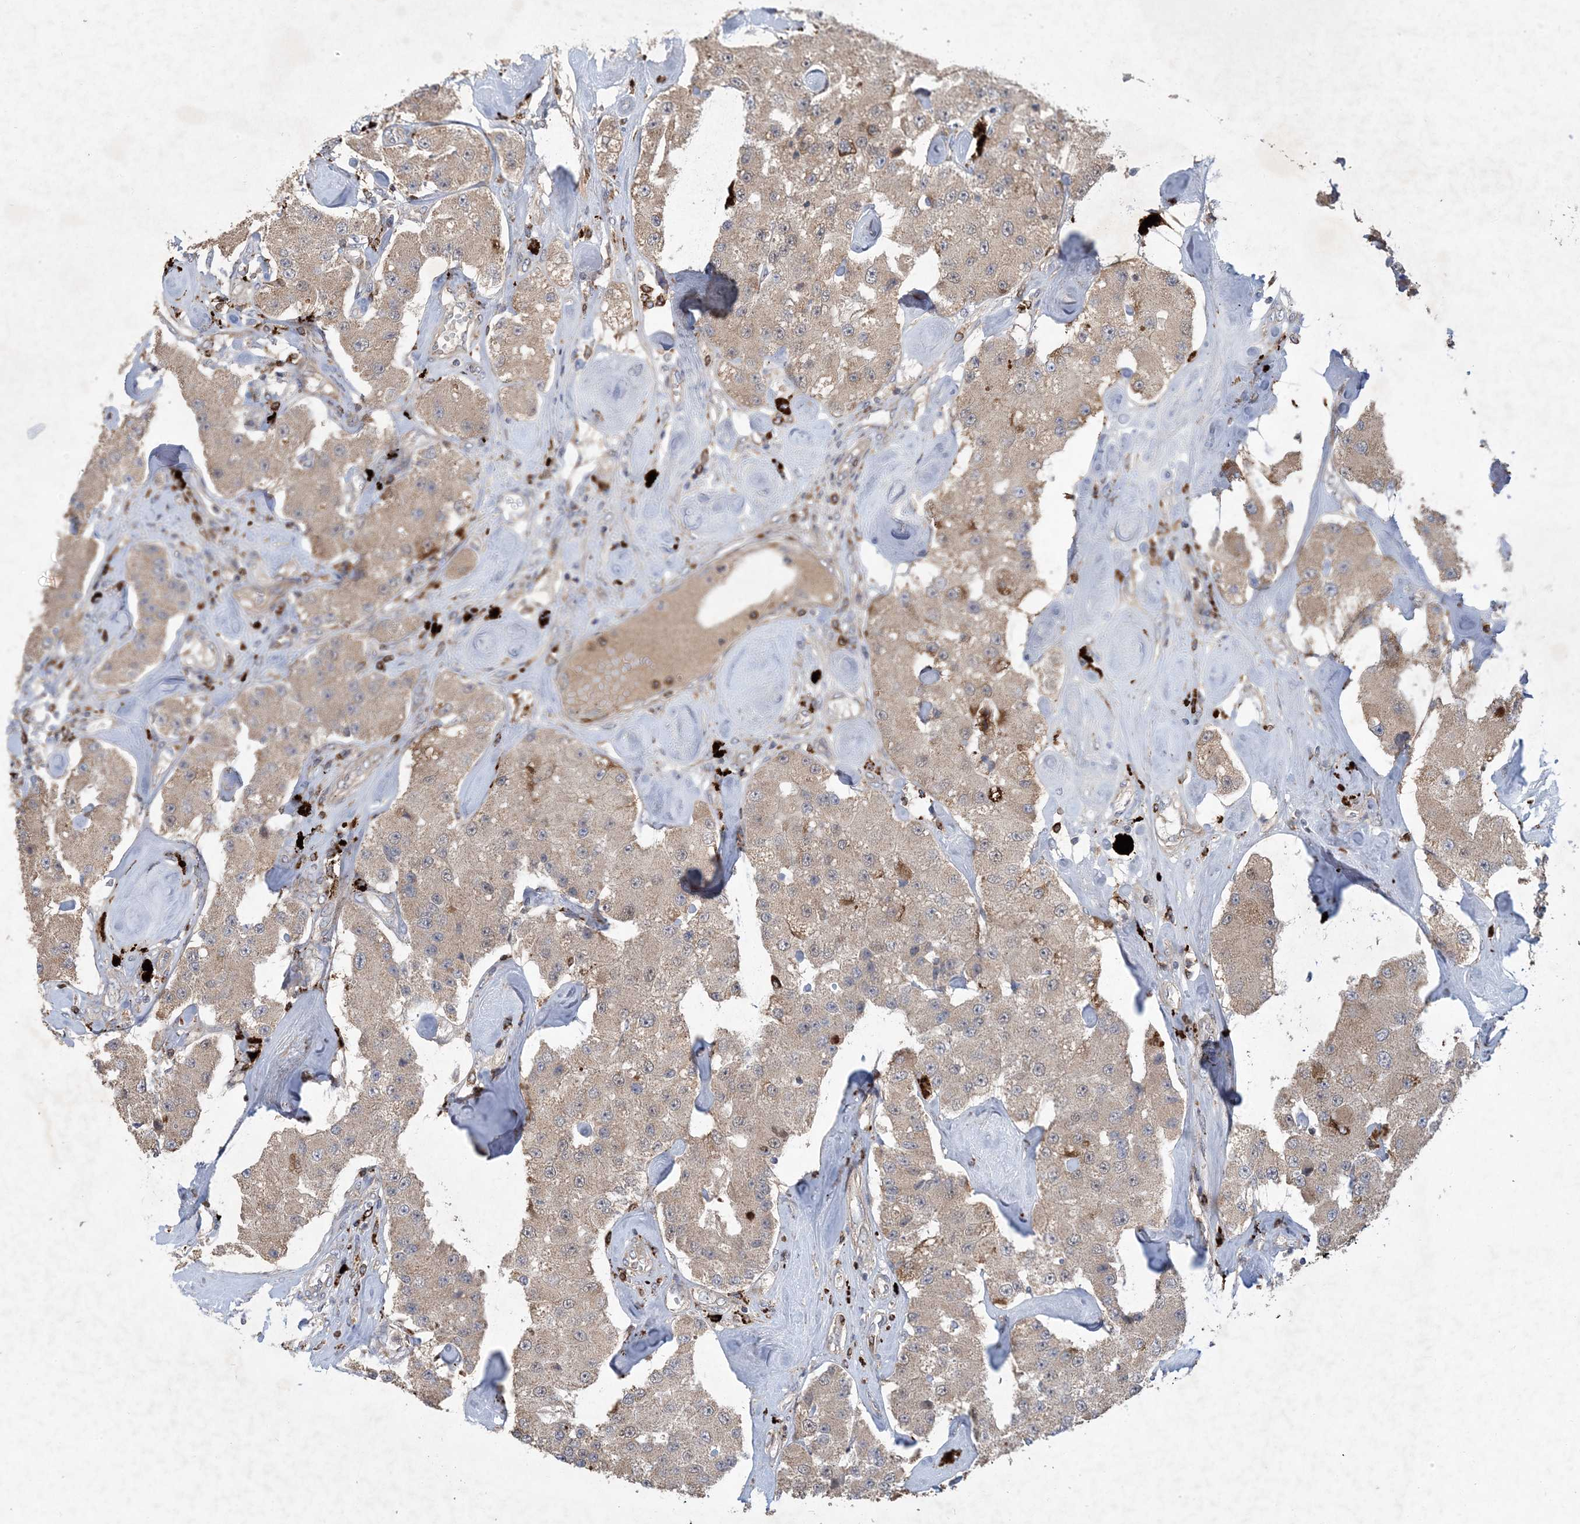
{"staining": {"intensity": "weak", "quantity": ">75%", "location": "cytoplasmic/membranous"}, "tissue": "carcinoid", "cell_type": "Tumor cells", "image_type": "cancer", "snomed": [{"axis": "morphology", "description": "Carcinoid, malignant, NOS"}, {"axis": "topography", "description": "Pancreas"}], "caption": "Approximately >75% of tumor cells in human carcinoid (malignant) reveal weak cytoplasmic/membranous protein positivity as visualized by brown immunohistochemical staining.", "gene": "MASP2", "patient": {"sex": "male", "age": 41}}